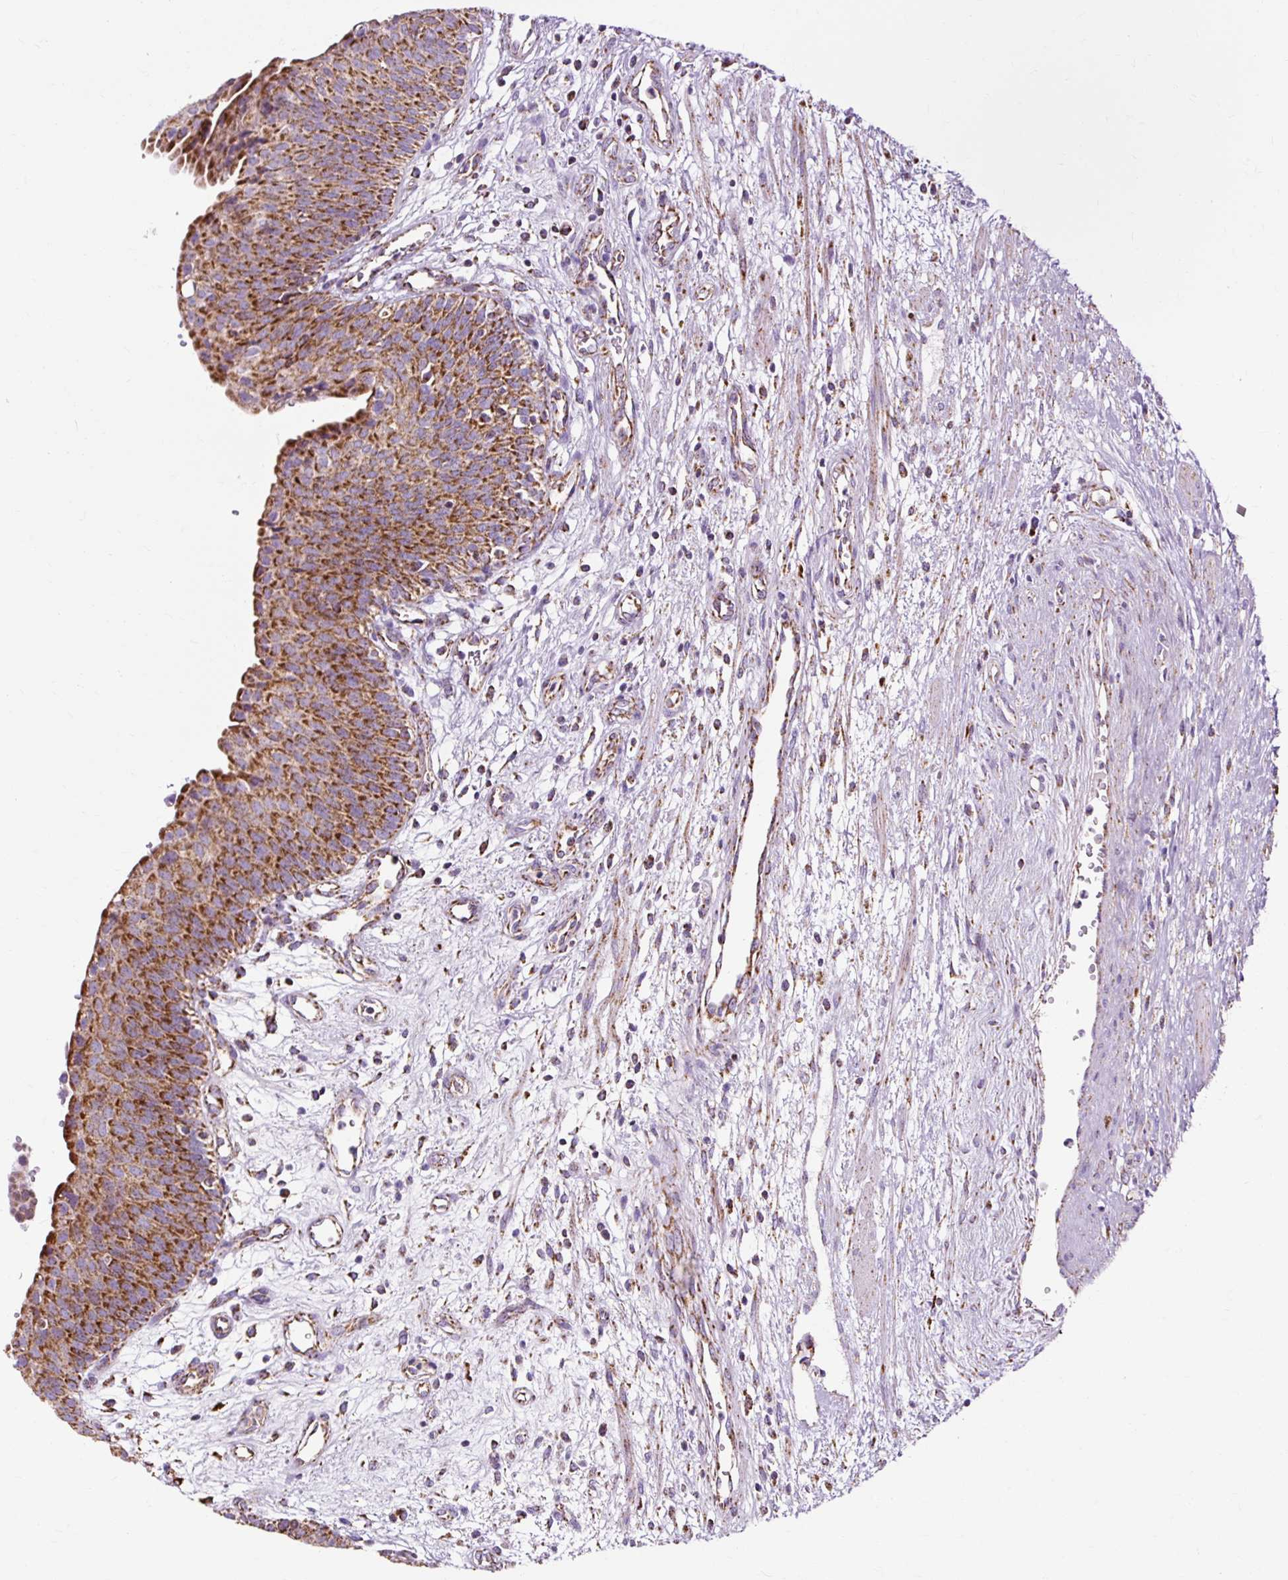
{"staining": {"intensity": "strong", "quantity": ">75%", "location": "cytoplasmic/membranous"}, "tissue": "urinary bladder", "cell_type": "Urothelial cells", "image_type": "normal", "snomed": [{"axis": "morphology", "description": "Normal tissue, NOS"}, {"axis": "topography", "description": "Urinary bladder"}], "caption": "A high-resolution micrograph shows immunohistochemistry (IHC) staining of normal urinary bladder, which exhibits strong cytoplasmic/membranous expression in approximately >75% of urothelial cells. (DAB (3,3'-diaminobenzidine) IHC with brightfield microscopy, high magnification).", "gene": "DLAT", "patient": {"sex": "male", "age": 55}}